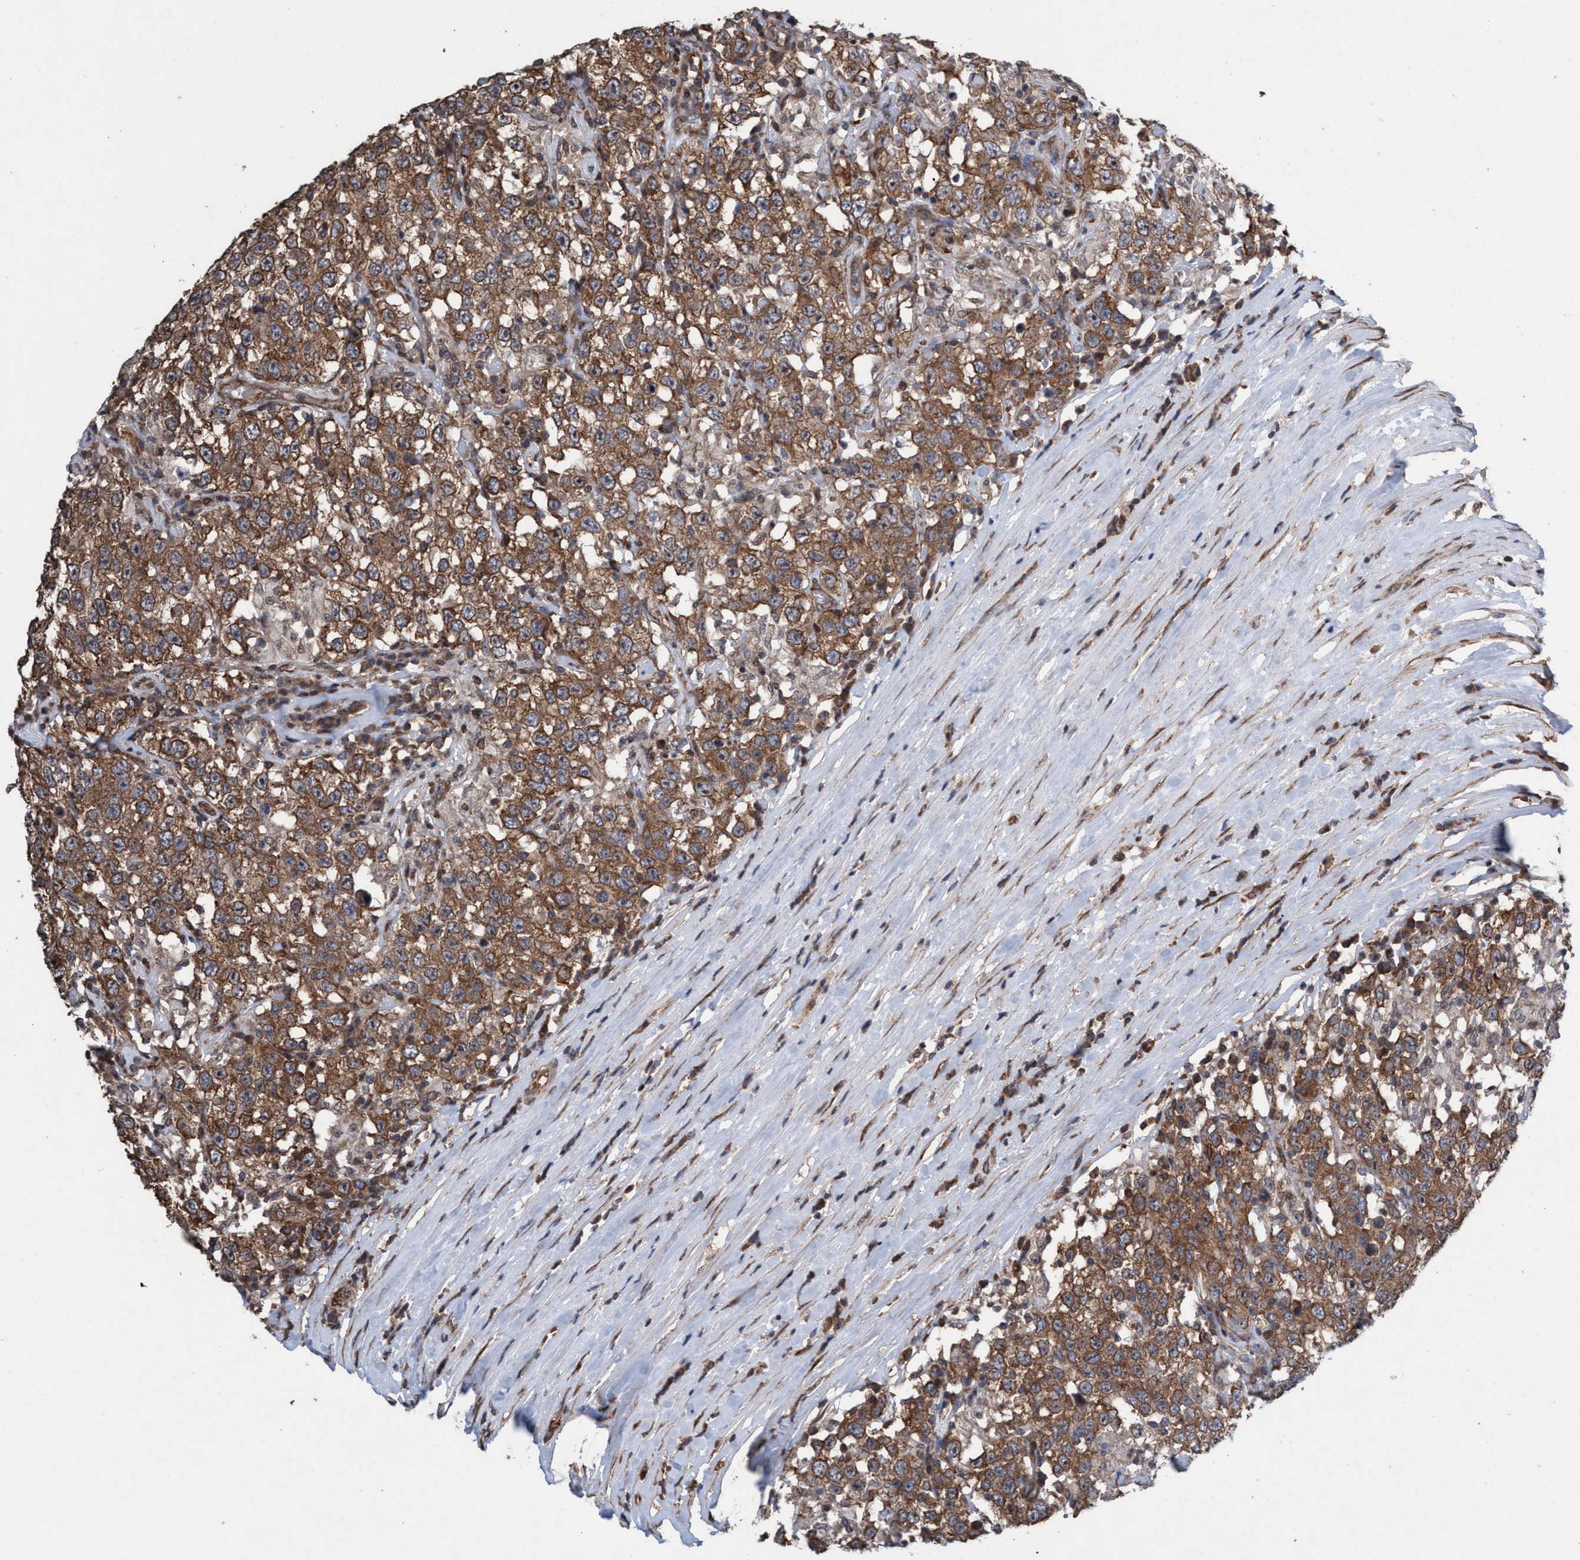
{"staining": {"intensity": "moderate", "quantity": ">75%", "location": "cytoplasmic/membranous"}, "tissue": "testis cancer", "cell_type": "Tumor cells", "image_type": "cancer", "snomed": [{"axis": "morphology", "description": "Seminoma, NOS"}, {"axis": "topography", "description": "Testis"}], "caption": "This histopathology image exhibits immunohistochemistry (IHC) staining of human testis seminoma, with medium moderate cytoplasmic/membranous positivity in approximately >75% of tumor cells.", "gene": "METAP2", "patient": {"sex": "male", "age": 41}}